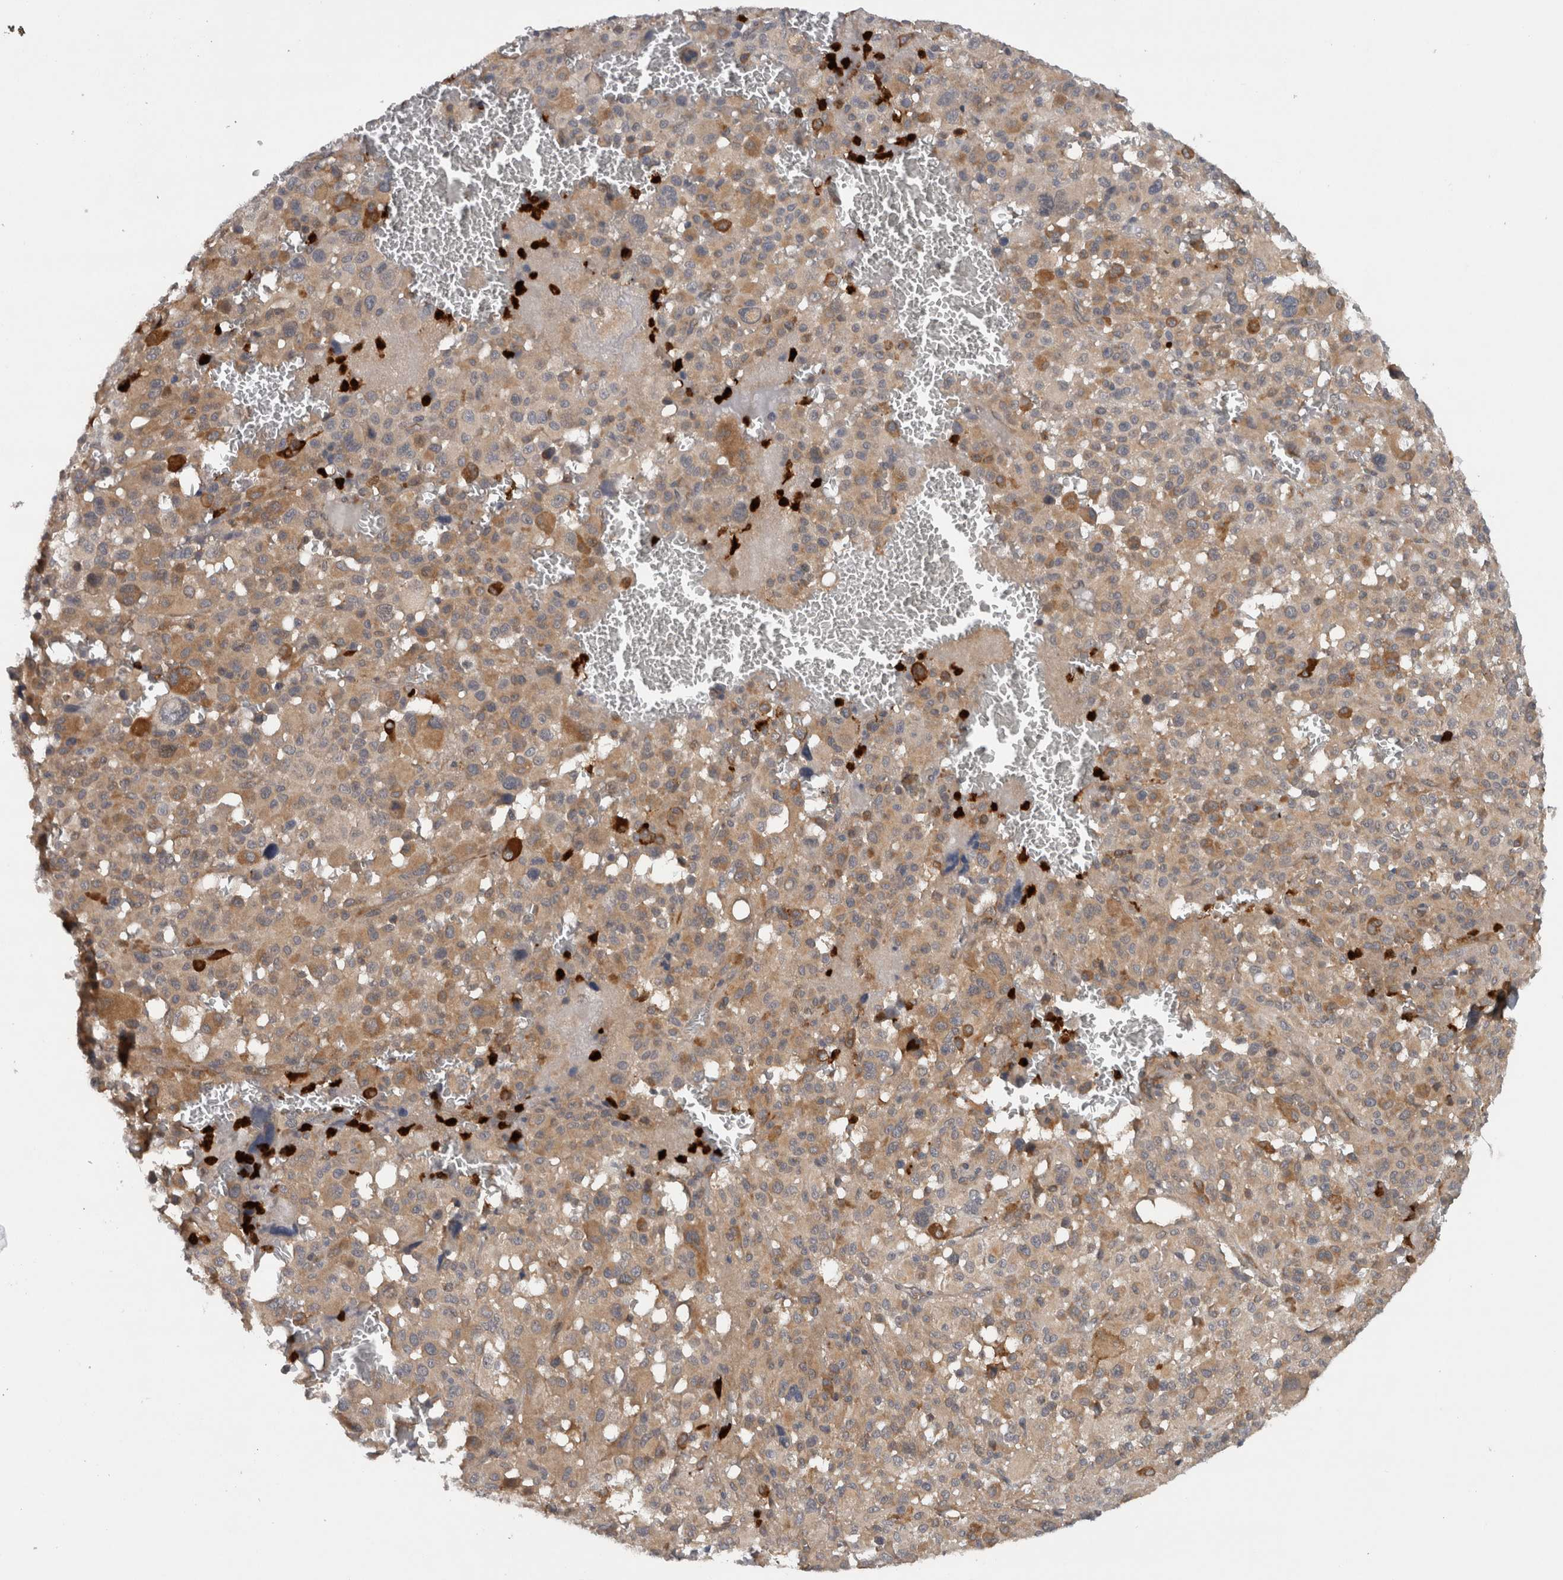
{"staining": {"intensity": "weak", "quantity": ">75%", "location": "cytoplasmic/membranous"}, "tissue": "melanoma", "cell_type": "Tumor cells", "image_type": "cancer", "snomed": [{"axis": "morphology", "description": "Malignant melanoma, Metastatic site"}, {"axis": "topography", "description": "Skin"}], "caption": "Protein analysis of melanoma tissue reveals weak cytoplasmic/membranous expression in approximately >75% of tumor cells. (DAB = brown stain, brightfield microscopy at high magnification).", "gene": "PDCD2", "patient": {"sex": "female", "age": 74}}